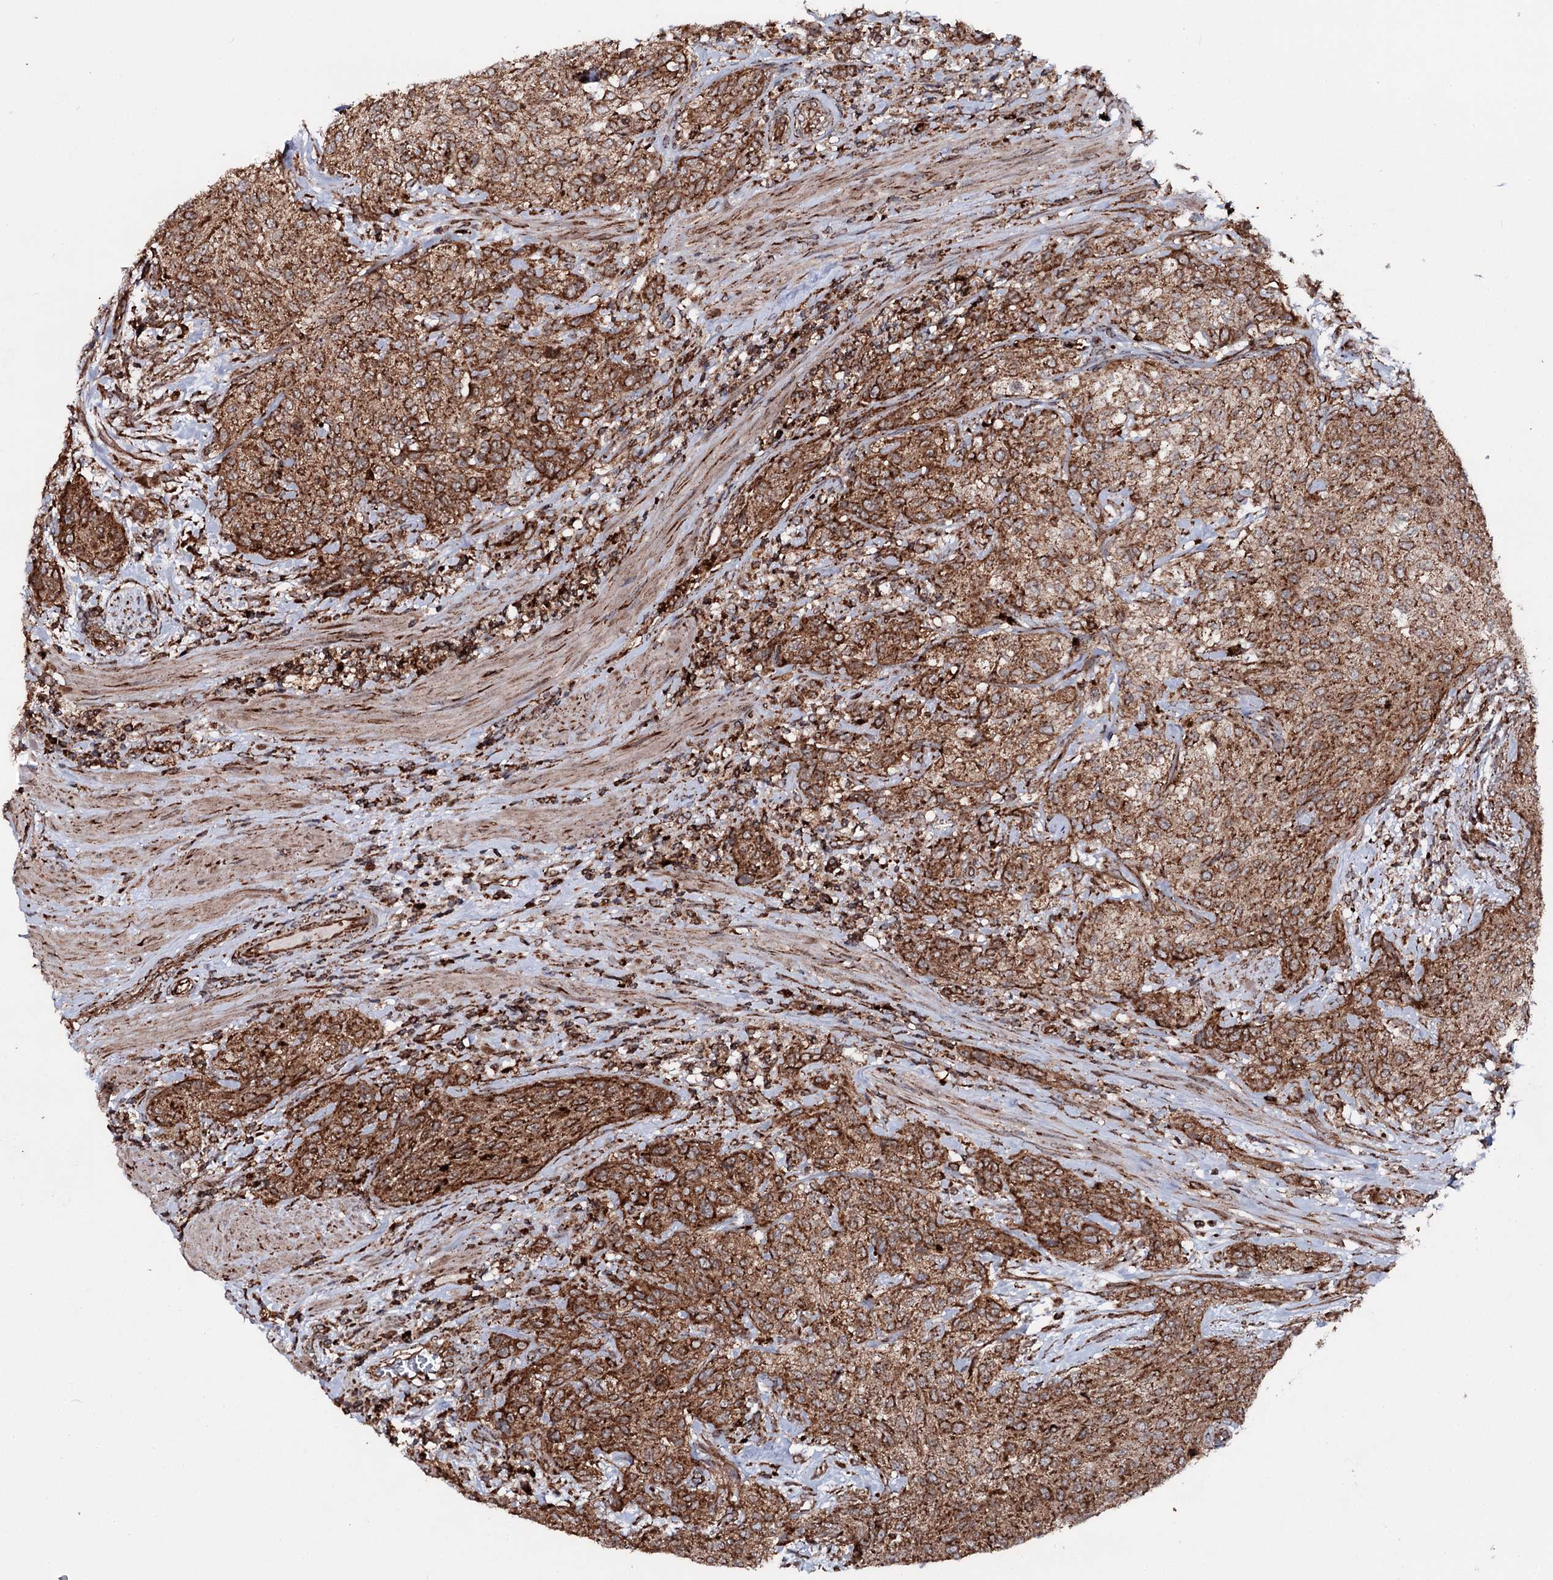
{"staining": {"intensity": "strong", "quantity": ">75%", "location": "cytoplasmic/membranous"}, "tissue": "urothelial cancer", "cell_type": "Tumor cells", "image_type": "cancer", "snomed": [{"axis": "morphology", "description": "Normal tissue, NOS"}, {"axis": "morphology", "description": "Urothelial carcinoma, NOS"}, {"axis": "topography", "description": "Urinary bladder"}, {"axis": "topography", "description": "Peripheral nerve tissue"}], "caption": "Immunohistochemistry staining of transitional cell carcinoma, which exhibits high levels of strong cytoplasmic/membranous staining in about >75% of tumor cells indicating strong cytoplasmic/membranous protein expression. The staining was performed using DAB (brown) for protein detection and nuclei were counterstained in hematoxylin (blue).", "gene": "FGFR1OP2", "patient": {"sex": "male", "age": 35}}